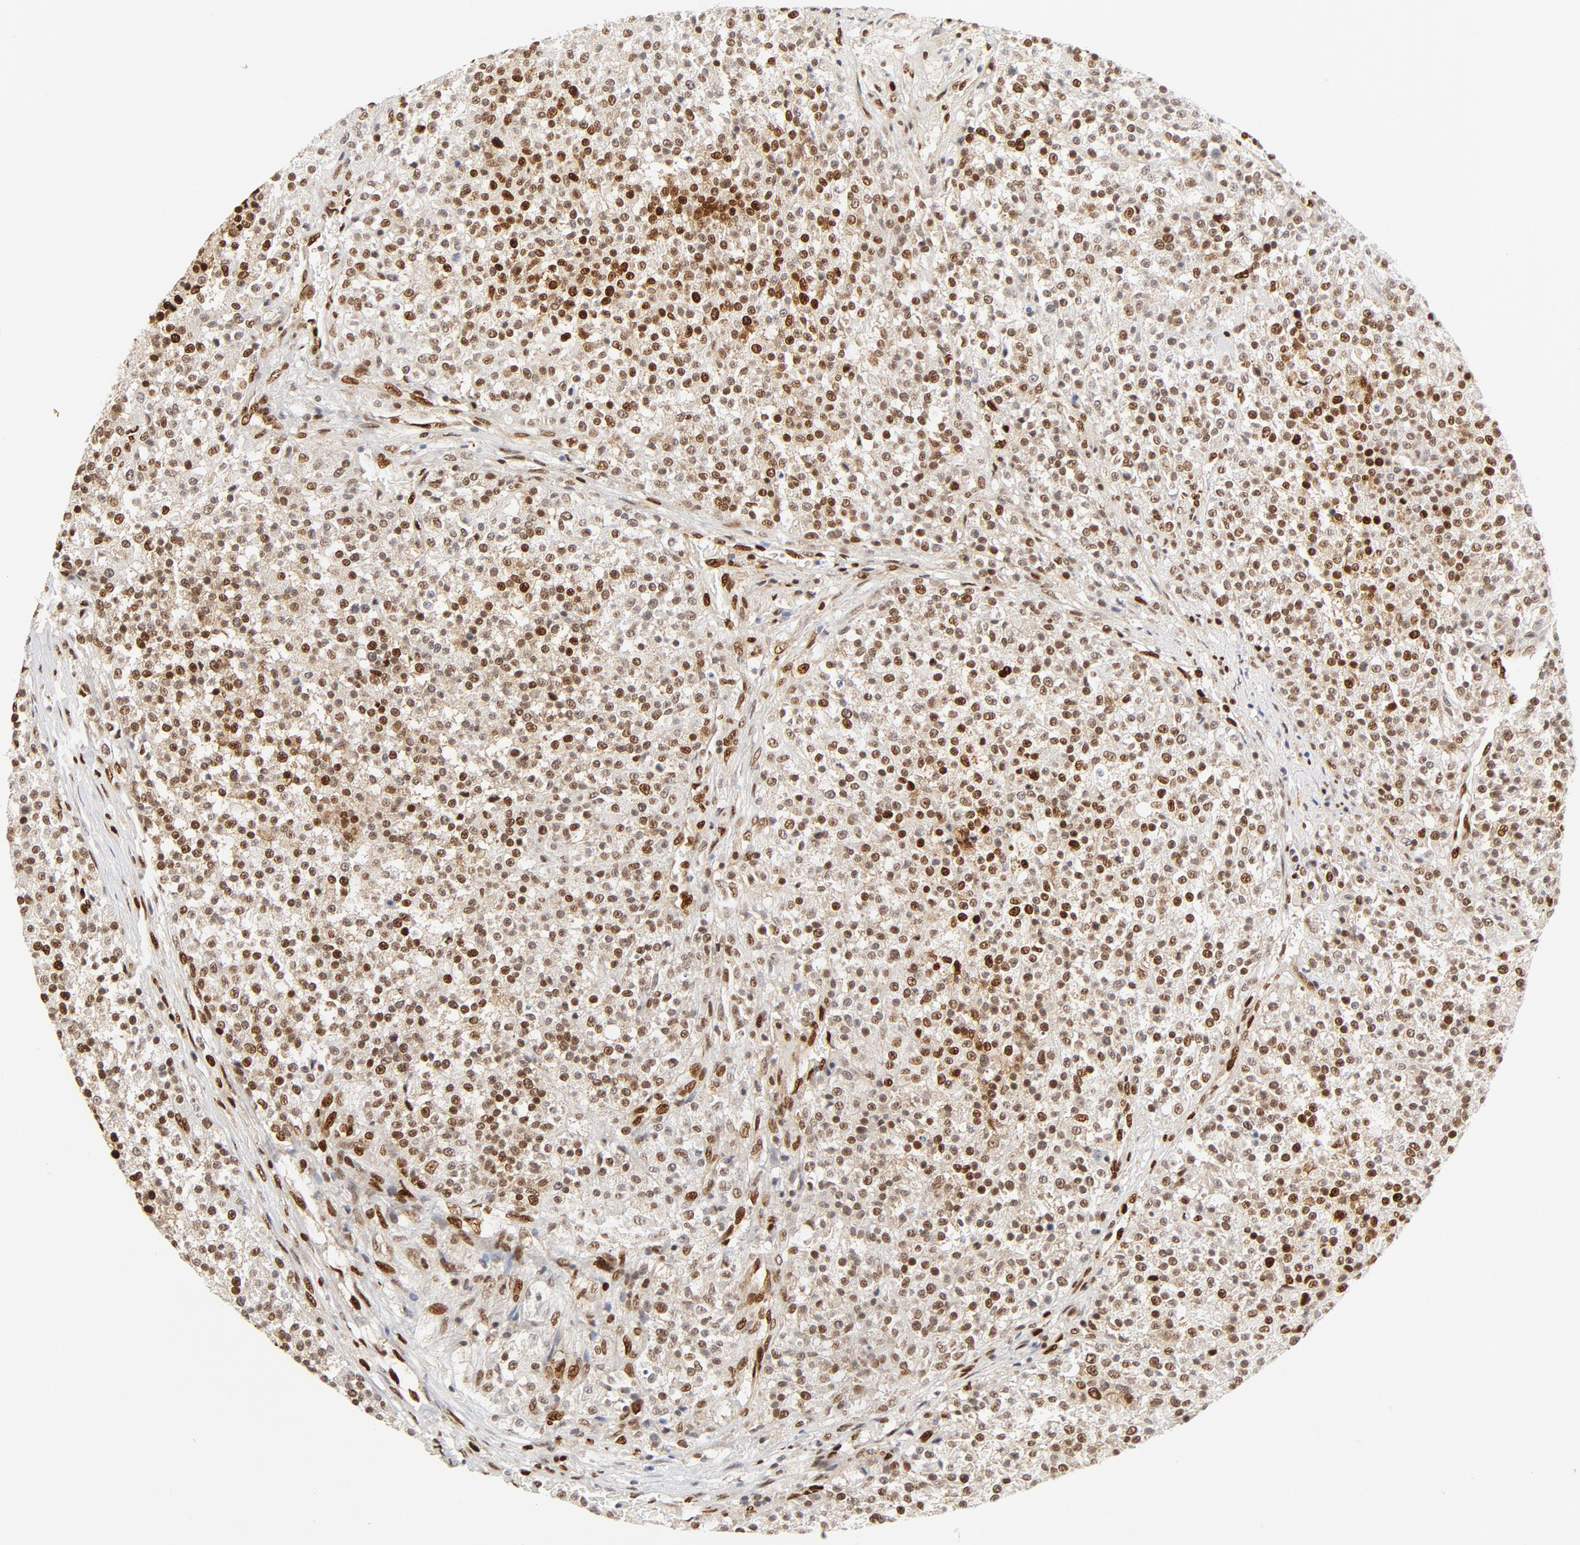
{"staining": {"intensity": "strong", "quantity": "<25%", "location": "nuclear"}, "tissue": "testis cancer", "cell_type": "Tumor cells", "image_type": "cancer", "snomed": [{"axis": "morphology", "description": "Seminoma, NOS"}, {"axis": "topography", "description": "Testis"}], "caption": "This photomicrograph shows immunohistochemistry (IHC) staining of human testis seminoma, with medium strong nuclear expression in approximately <25% of tumor cells.", "gene": "MEF2A", "patient": {"sex": "male", "age": 59}}